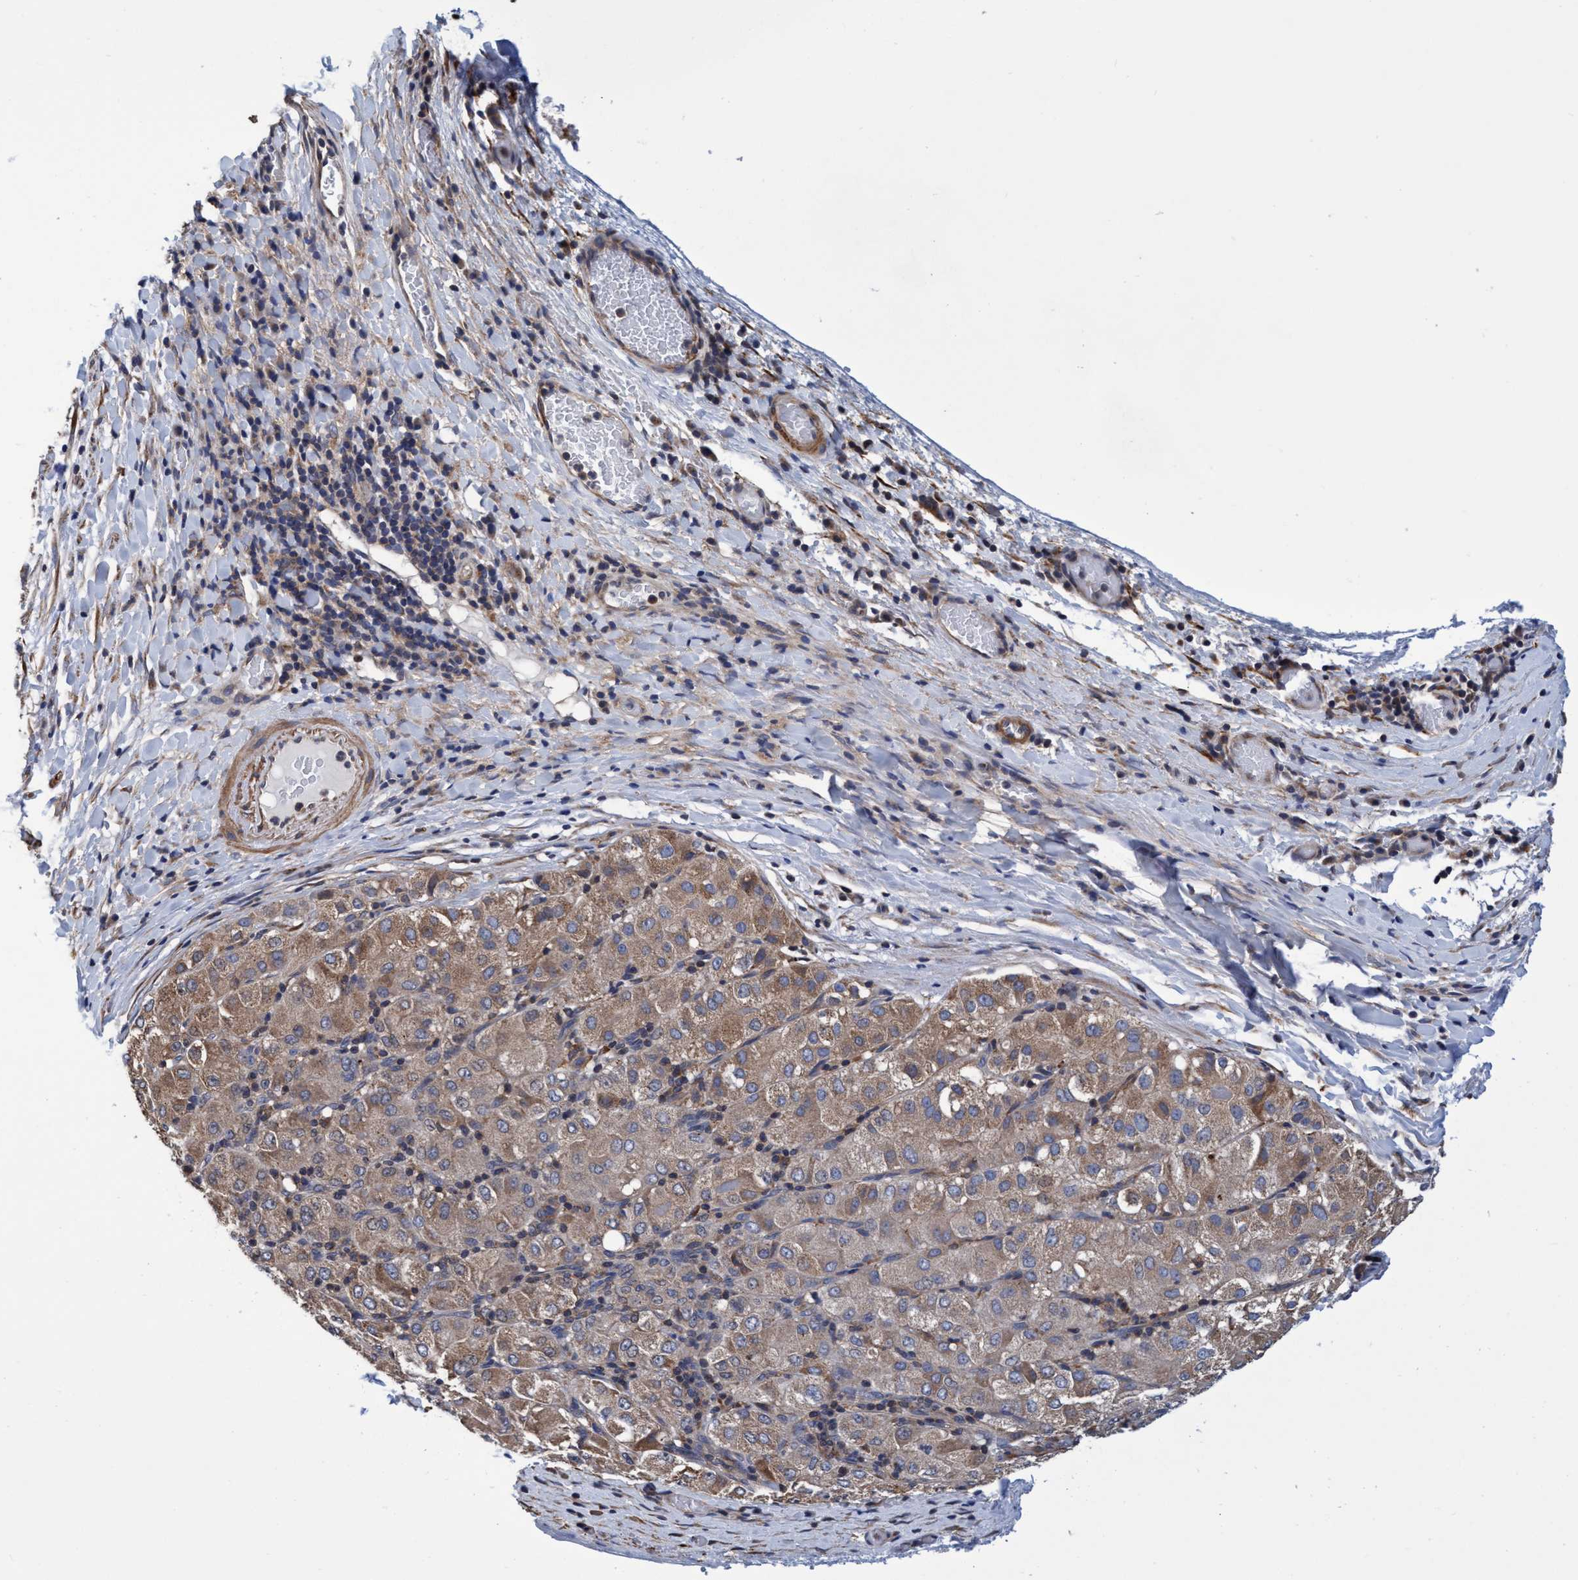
{"staining": {"intensity": "moderate", "quantity": ">75%", "location": "cytoplasmic/membranous"}, "tissue": "liver cancer", "cell_type": "Tumor cells", "image_type": "cancer", "snomed": [{"axis": "morphology", "description": "Carcinoma, Hepatocellular, NOS"}, {"axis": "topography", "description": "Liver"}], "caption": "A brown stain highlights moderate cytoplasmic/membranous staining of a protein in human liver cancer (hepatocellular carcinoma) tumor cells.", "gene": "CALCOCO2", "patient": {"sex": "male", "age": 80}}